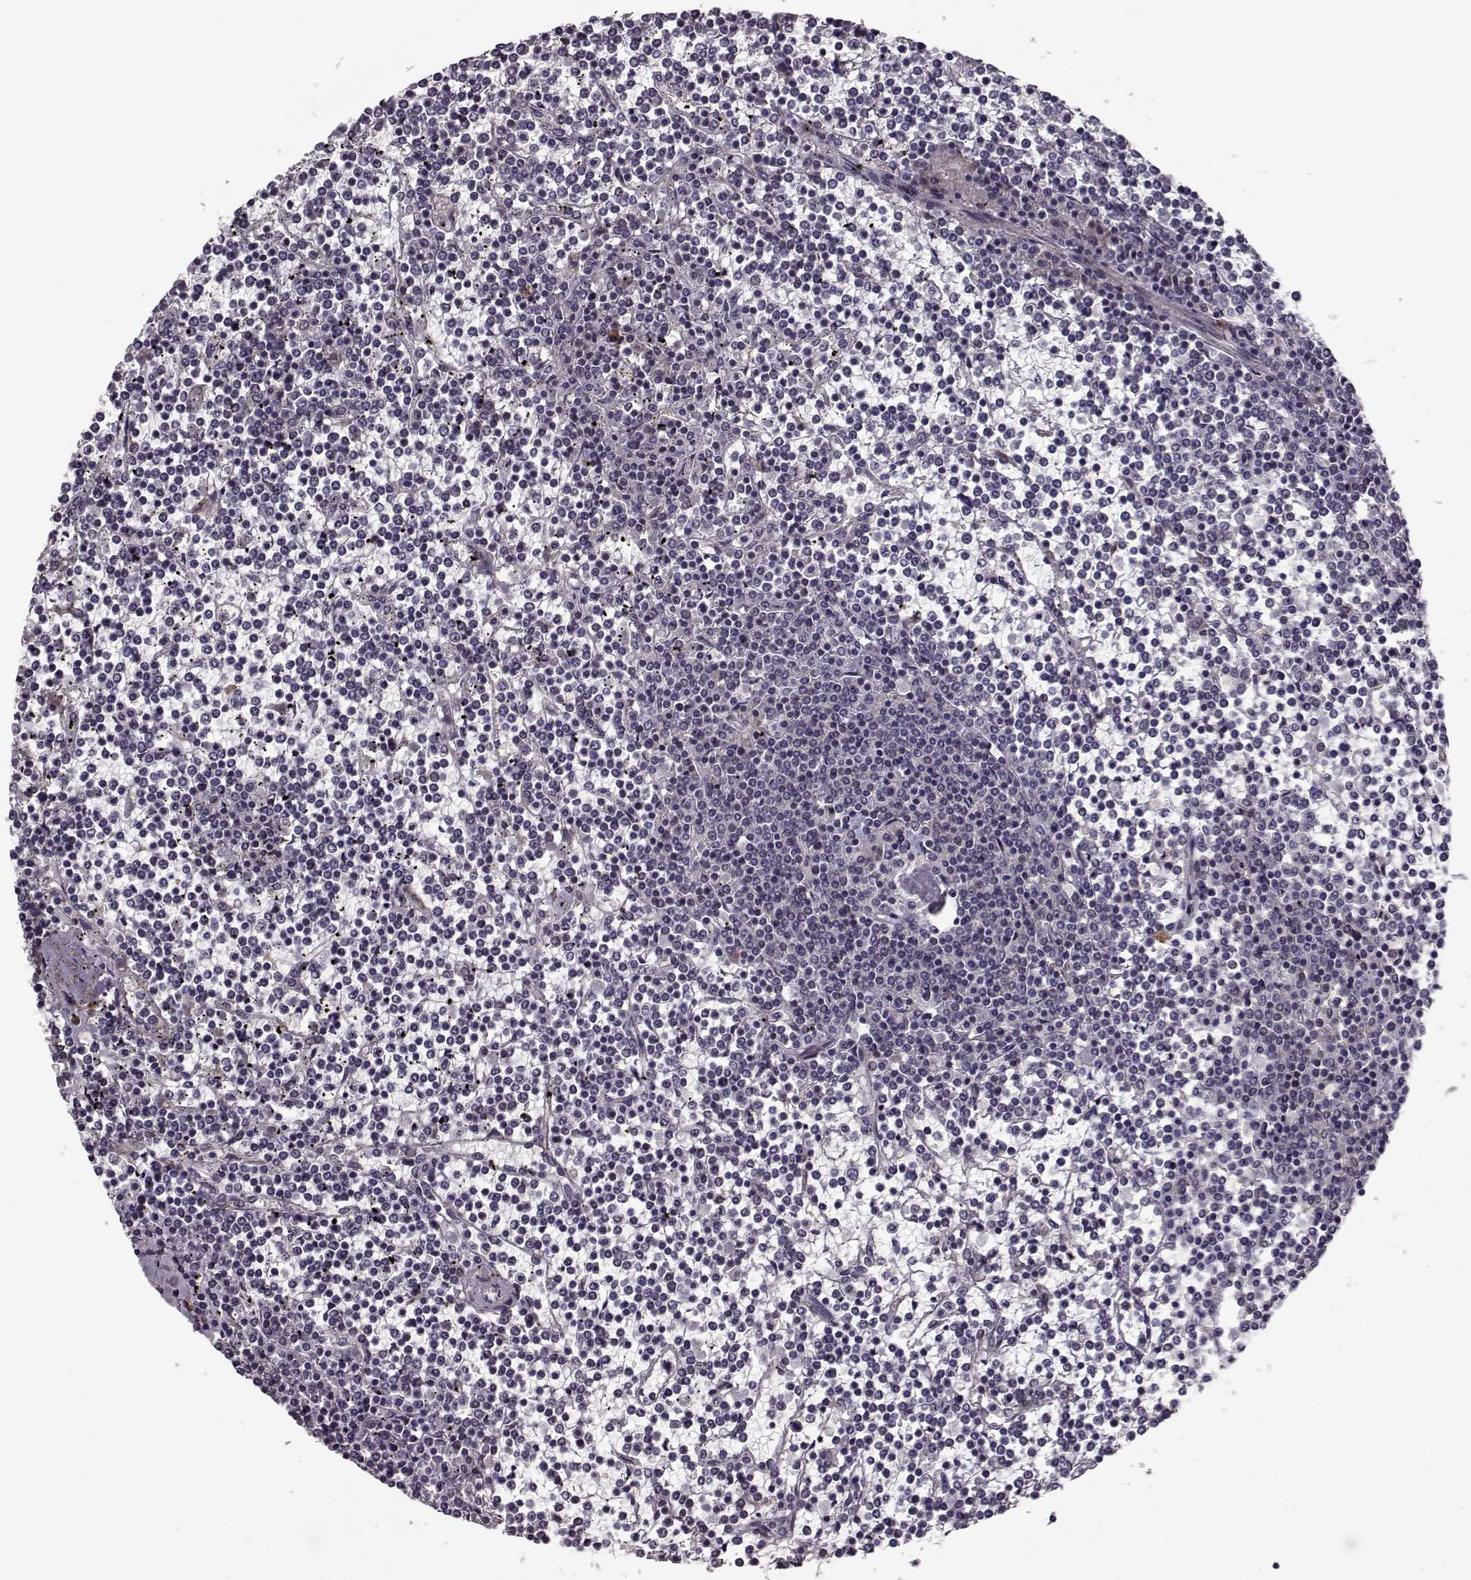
{"staining": {"intensity": "negative", "quantity": "none", "location": "none"}, "tissue": "lymphoma", "cell_type": "Tumor cells", "image_type": "cancer", "snomed": [{"axis": "morphology", "description": "Malignant lymphoma, non-Hodgkin's type, Low grade"}, {"axis": "topography", "description": "Spleen"}], "caption": "The photomicrograph demonstrates no staining of tumor cells in lymphoma.", "gene": "SLAIN2", "patient": {"sex": "female", "age": 19}}